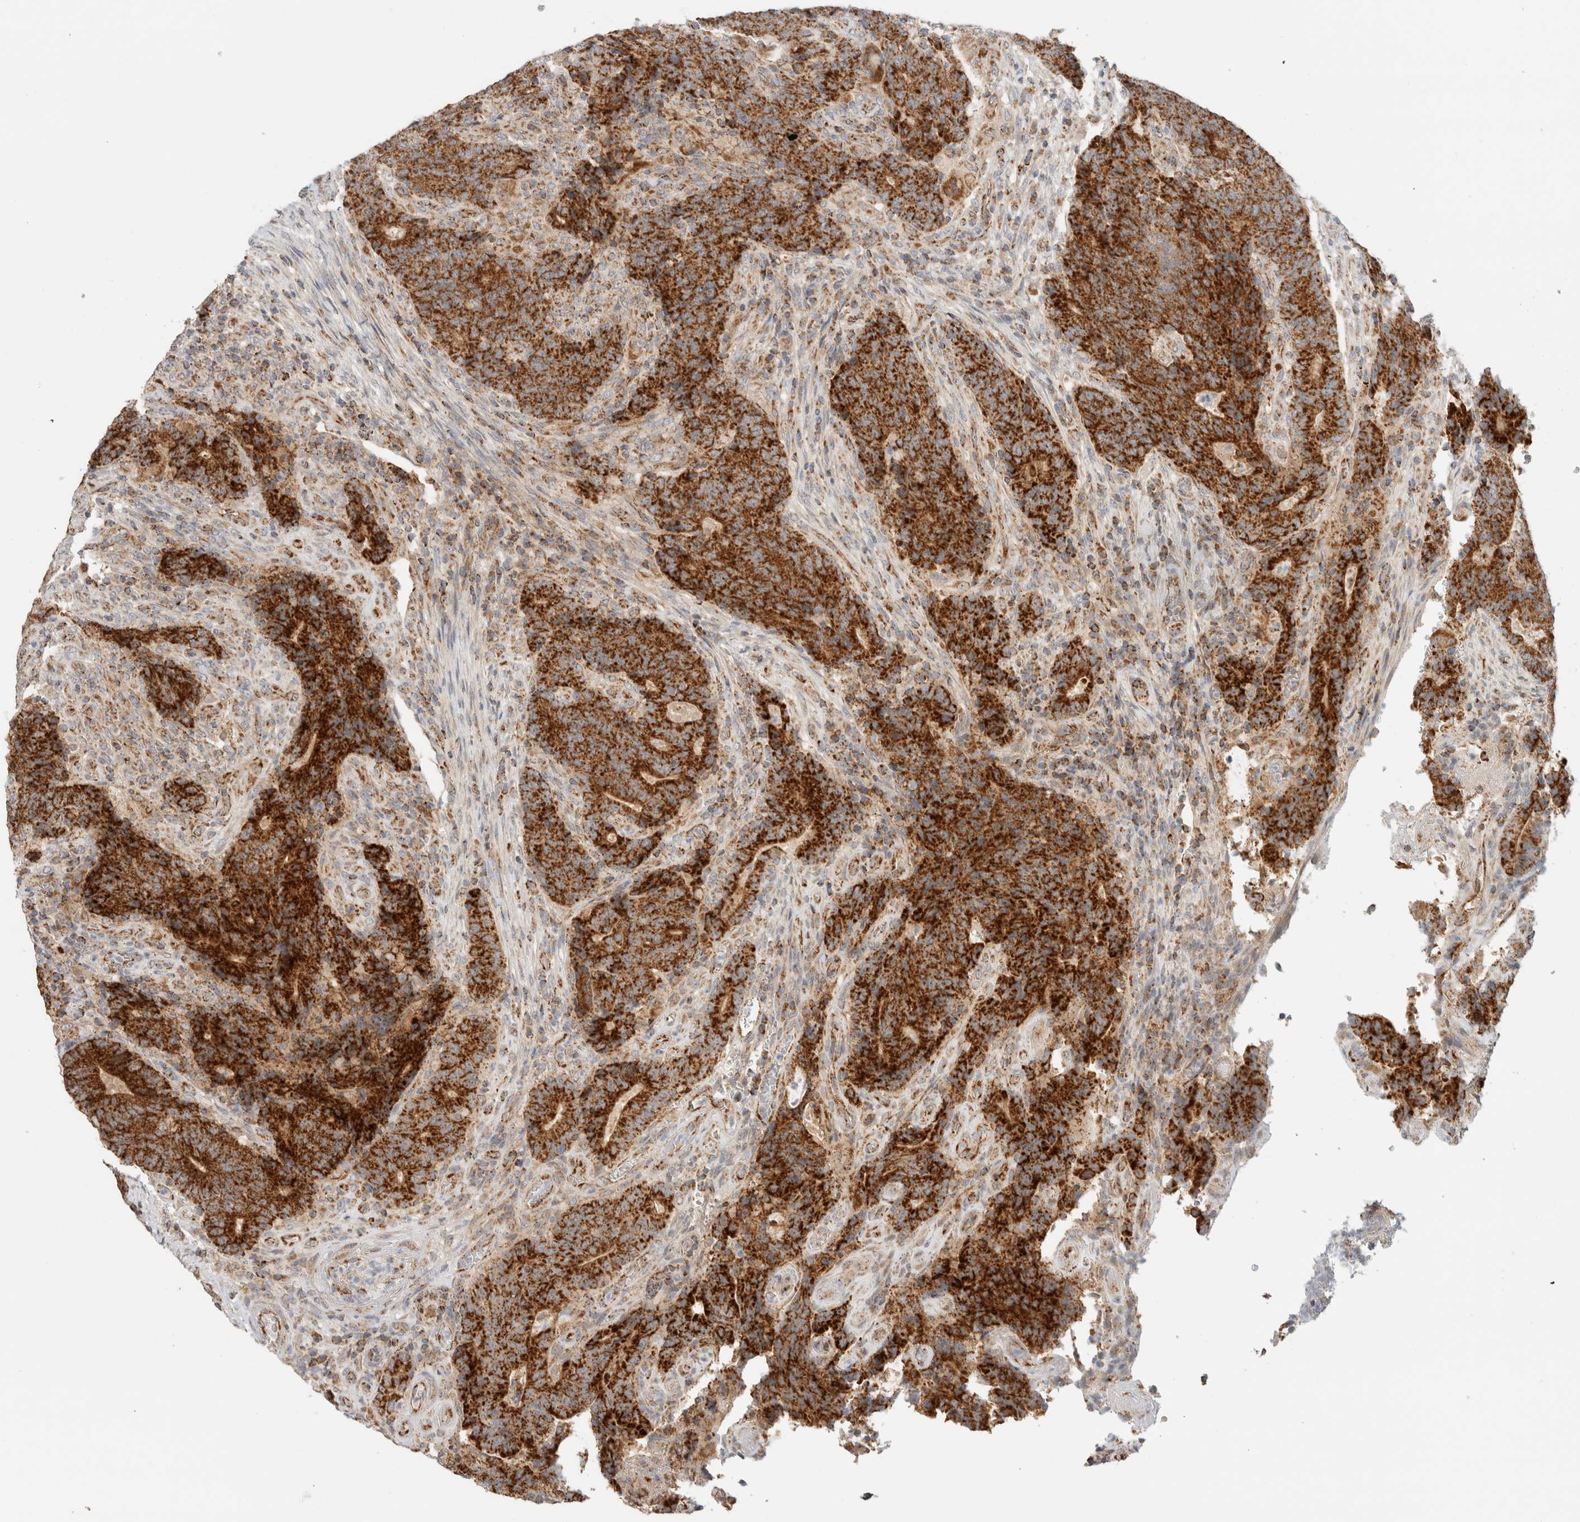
{"staining": {"intensity": "strong", "quantity": ">75%", "location": "cytoplasmic/membranous"}, "tissue": "colorectal cancer", "cell_type": "Tumor cells", "image_type": "cancer", "snomed": [{"axis": "morphology", "description": "Normal tissue, NOS"}, {"axis": "morphology", "description": "Adenocarcinoma, NOS"}, {"axis": "topography", "description": "Colon"}], "caption": "The immunohistochemical stain shows strong cytoplasmic/membranous expression in tumor cells of colorectal cancer tissue.", "gene": "MRM3", "patient": {"sex": "female", "age": 75}}